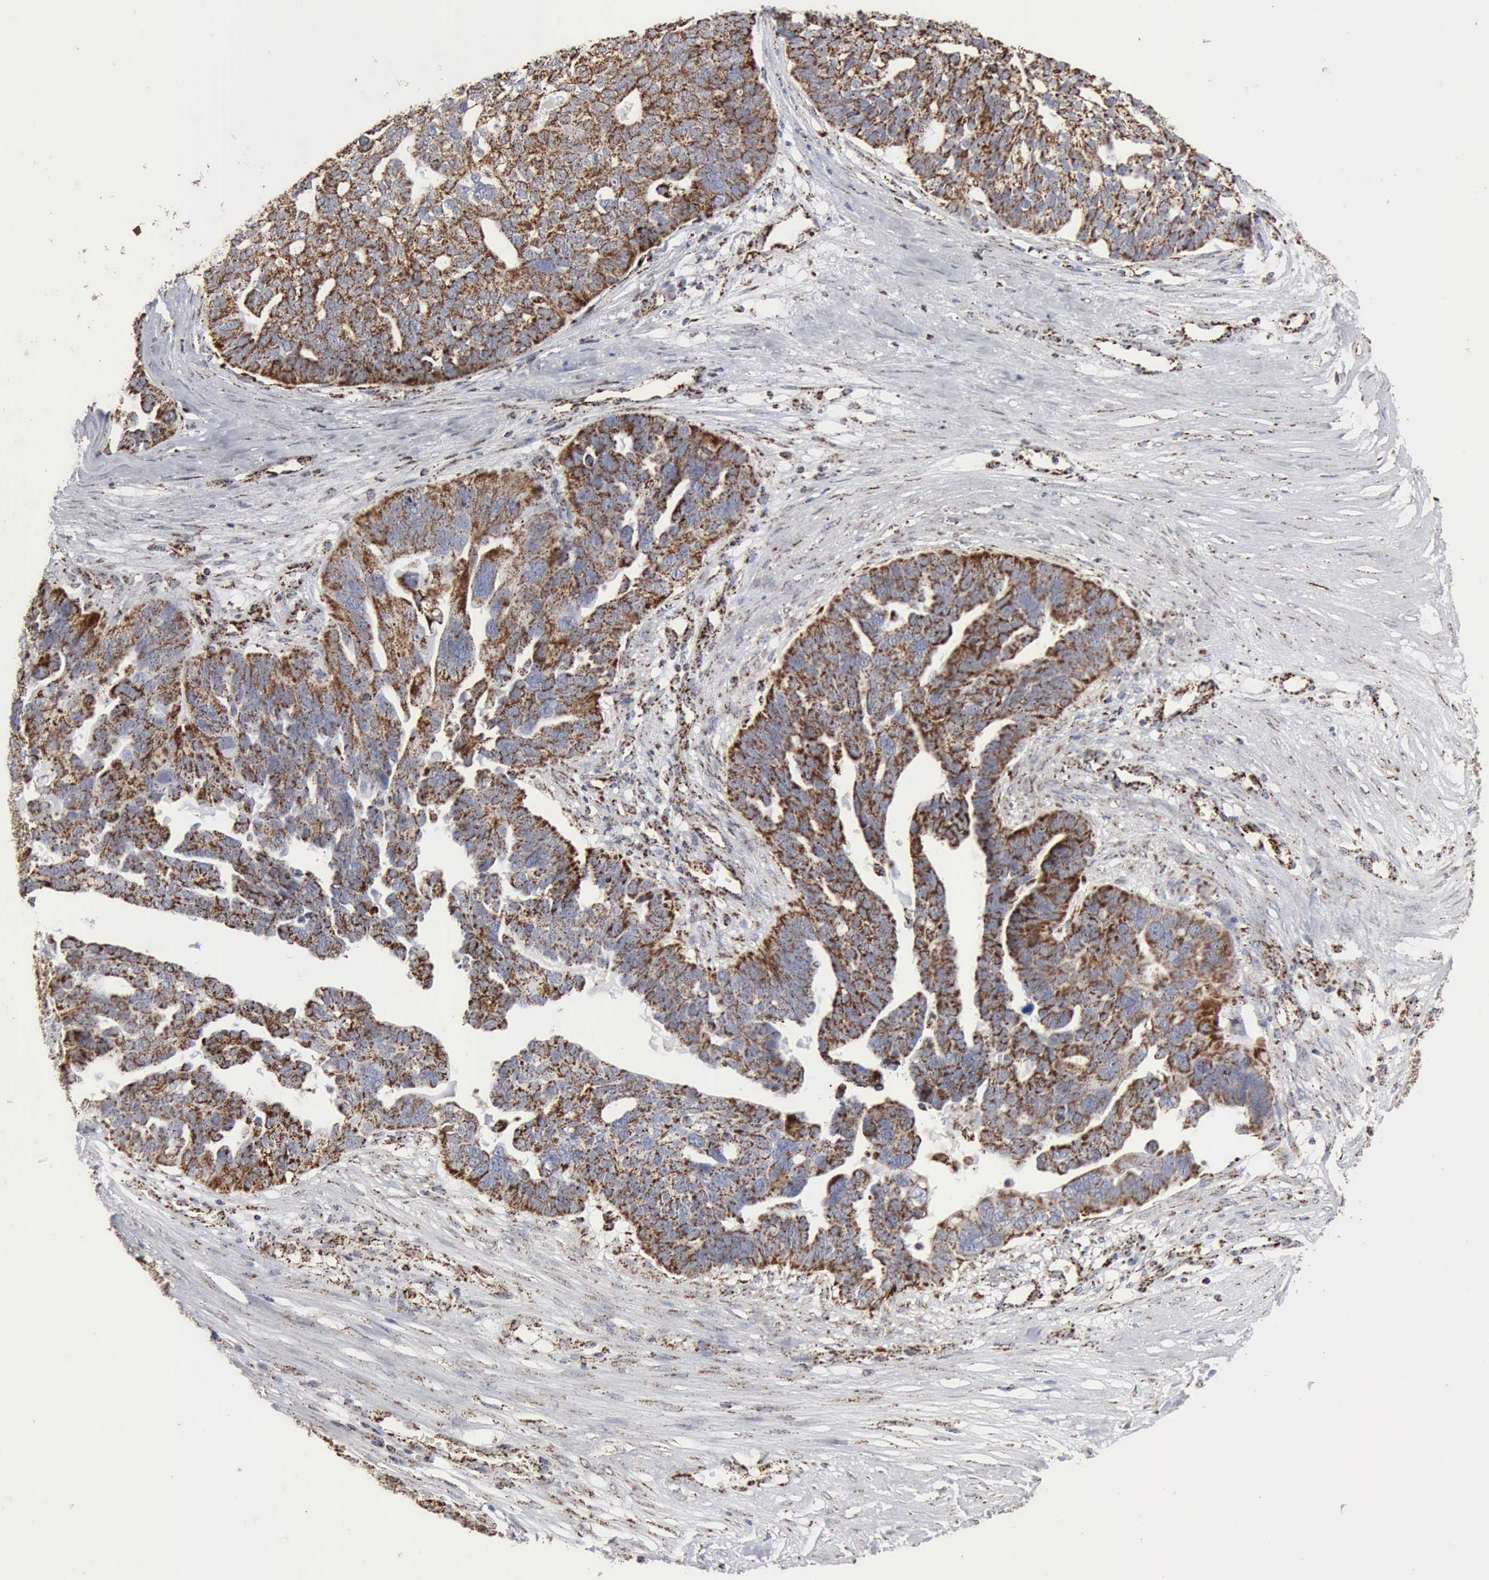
{"staining": {"intensity": "strong", "quantity": ">75%", "location": "cytoplasmic/membranous"}, "tissue": "ovarian cancer", "cell_type": "Tumor cells", "image_type": "cancer", "snomed": [{"axis": "morphology", "description": "Cystadenocarcinoma, serous, NOS"}, {"axis": "topography", "description": "Ovary"}], "caption": "DAB immunohistochemical staining of serous cystadenocarcinoma (ovarian) reveals strong cytoplasmic/membranous protein expression in approximately >75% of tumor cells.", "gene": "ACO2", "patient": {"sex": "female", "age": 59}}